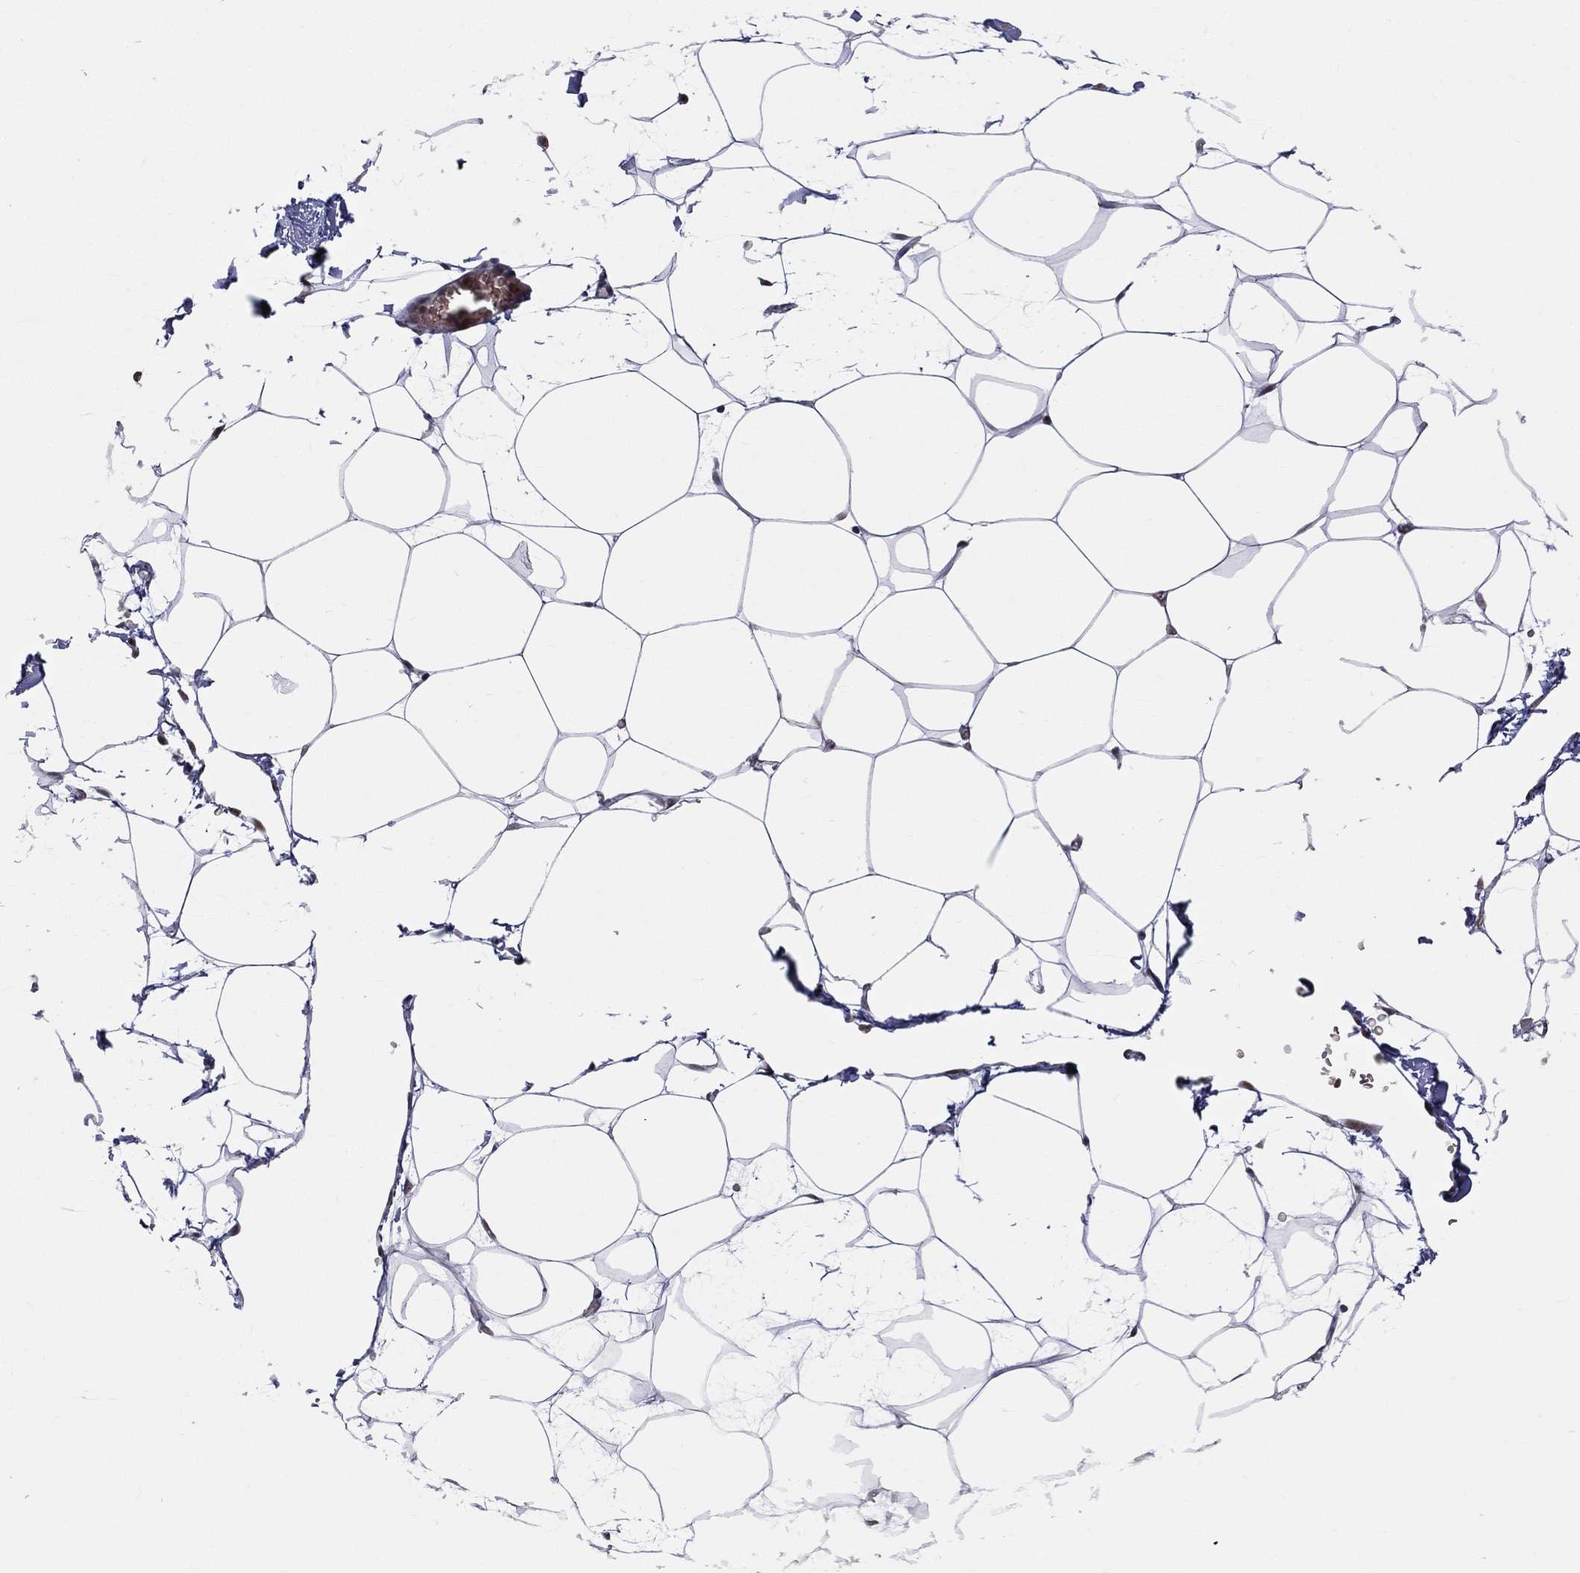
{"staining": {"intensity": "negative", "quantity": "none", "location": "none"}, "tissue": "adipose tissue", "cell_type": "Adipocytes", "image_type": "normal", "snomed": [{"axis": "morphology", "description": "Normal tissue, NOS"}, {"axis": "topography", "description": "Adipose tissue"}], "caption": "Immunohistochemistry (IHC) photomicrograph of unremarkable adipose tissue: human adipose tissue stained with DAB reveals no significant protein expression in adipocytes. (IHC, brightfield microscopy, high magnification).", "gene": "VHL", "patient": {"sex": "male", "age": 57}}